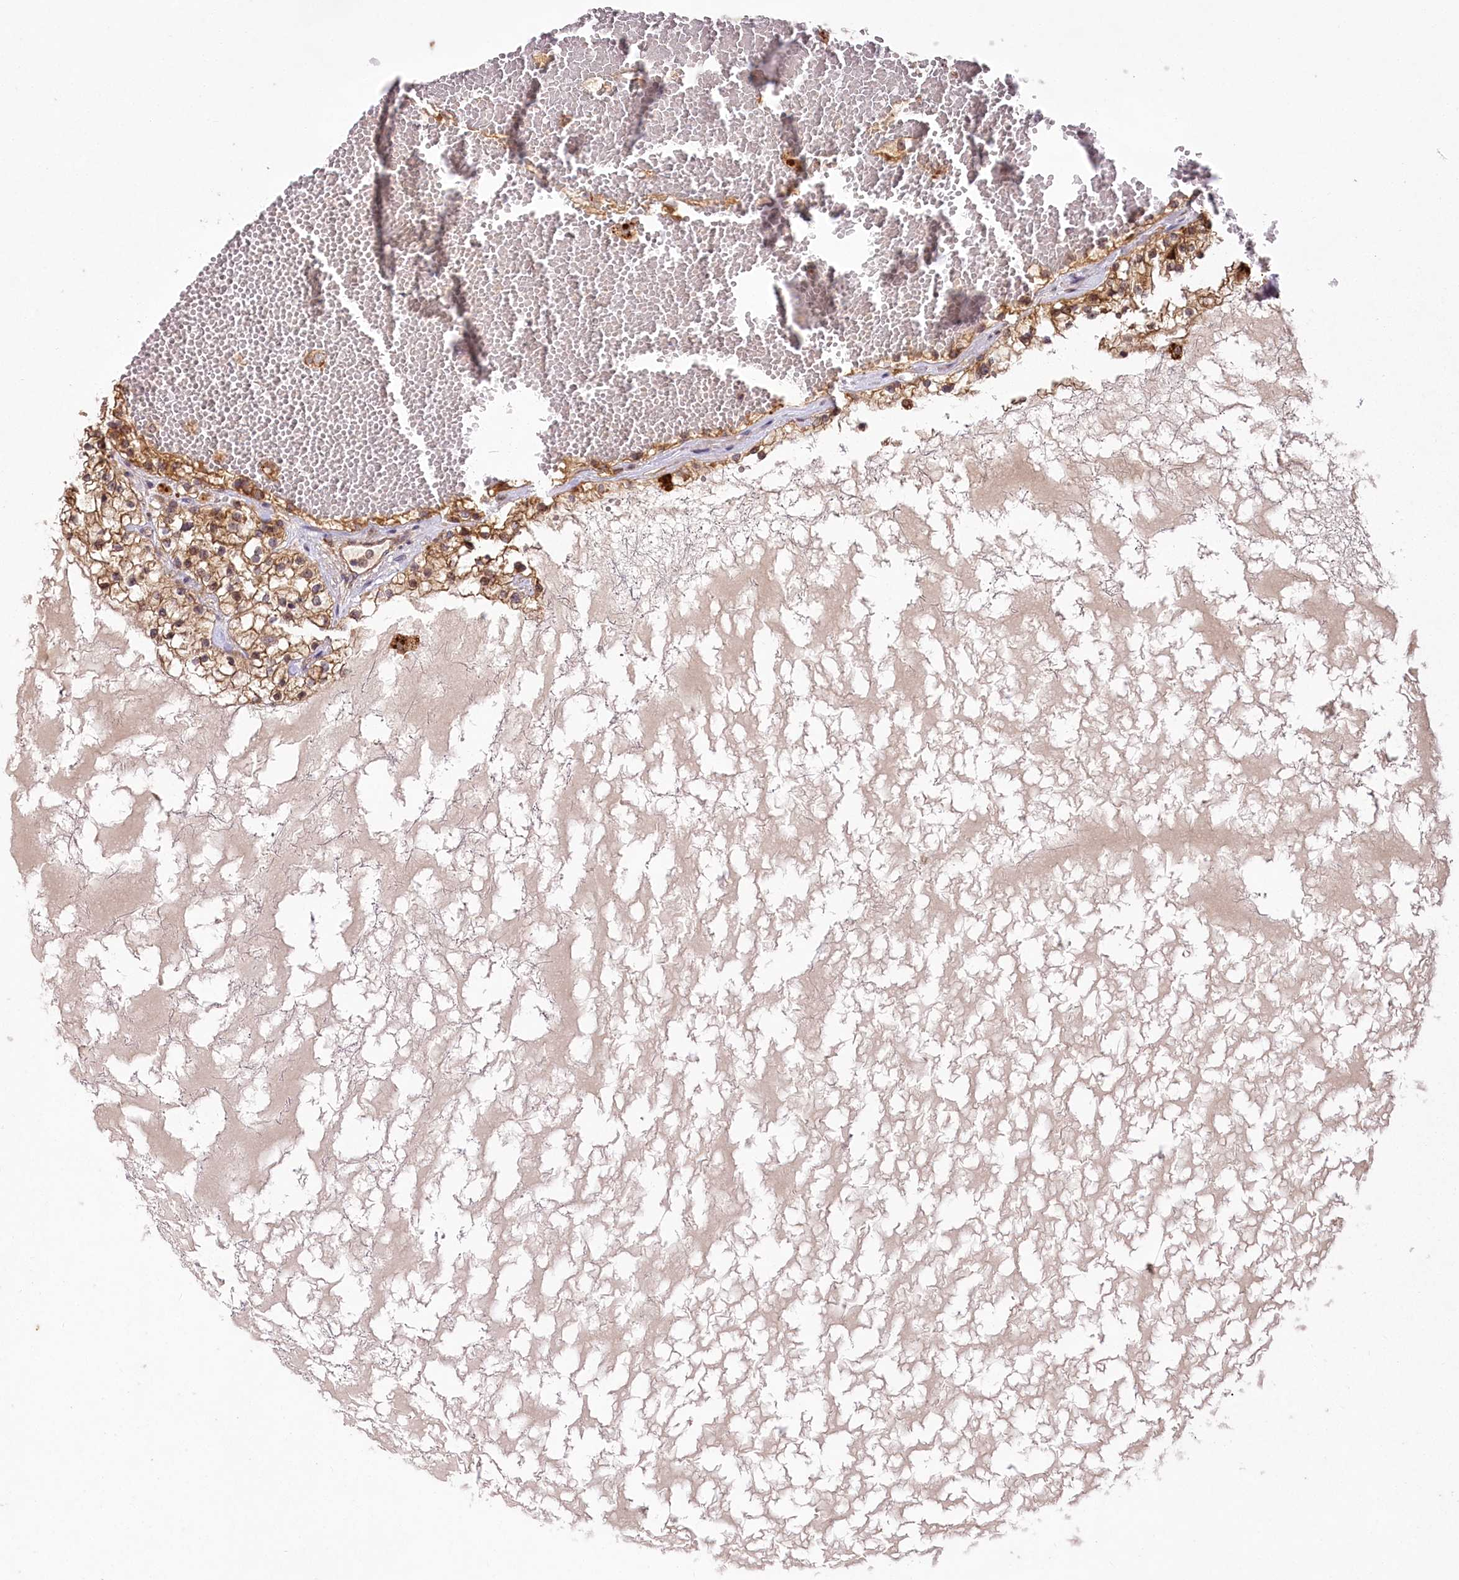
{"staining": {"intensity": "moderate", "quantity": ">75%", "location": "cytoplasmic/membranous"}, "tissue": "renal cancer", "cell_type": "Tumor cells", "image_type": "cancer", "snomed": [{"axis": "morphology", "description": "Normal tissue, NOS"}, {"axis": "morphology", "description": "Adenocarcinoma, NOS"}, {"axis": "topography", "description": "Kidney"}], "caption": "IHC of human renal cancer (adenocarcinoma) demonstrates medium levels of moderate cytoplasmic/membranous staining in about >75% of tumor cells.", "gene": "SERGEF", "patient": {"sex": "male", "age": 68}}